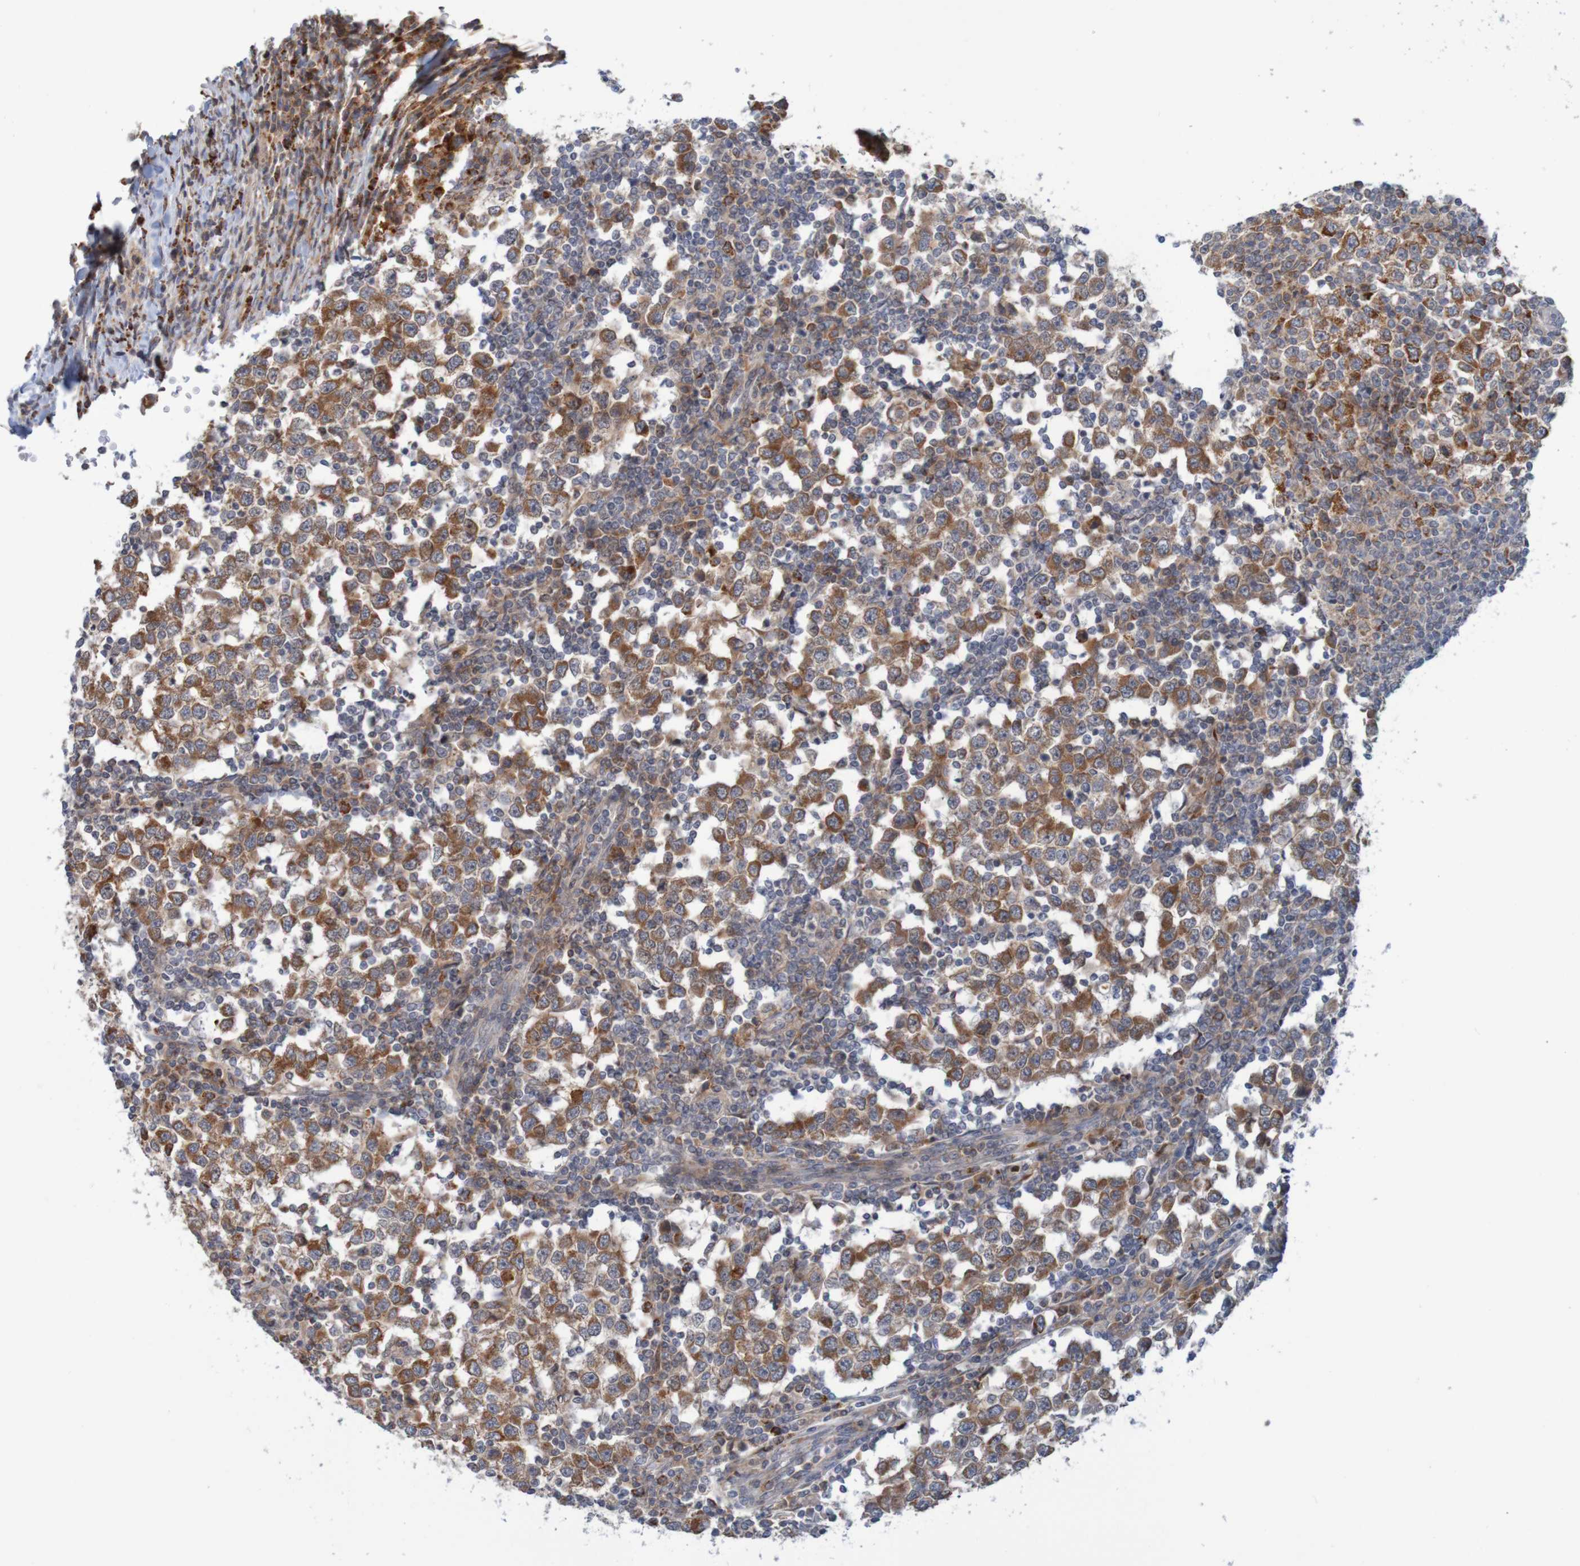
{"staining": {"intensity": "strong", "quantity": ">75%", "location": "cytoplasmic/membranous"}, "tissue": "testis cancer", "cell_type": "Tumor cells", "image_type": "cancer", "snomed": [{"axis": "morphology", "description": "Seminoma, NOS"}, {"axis": "topography", "description": "Testis"}], "caption": "Immunohistochemistry histopathology image of neoplastic tissue: human testis cancer (seminoma) stained using IHC demonstrates high levels of strong protein expression localized specifically in the cytoplasmic/membranous of tumor cells, appearing as a cytoplasmic/membranous brown color.", "gene": "NAV2", "patient": {"sex": "male", "age": 65}}